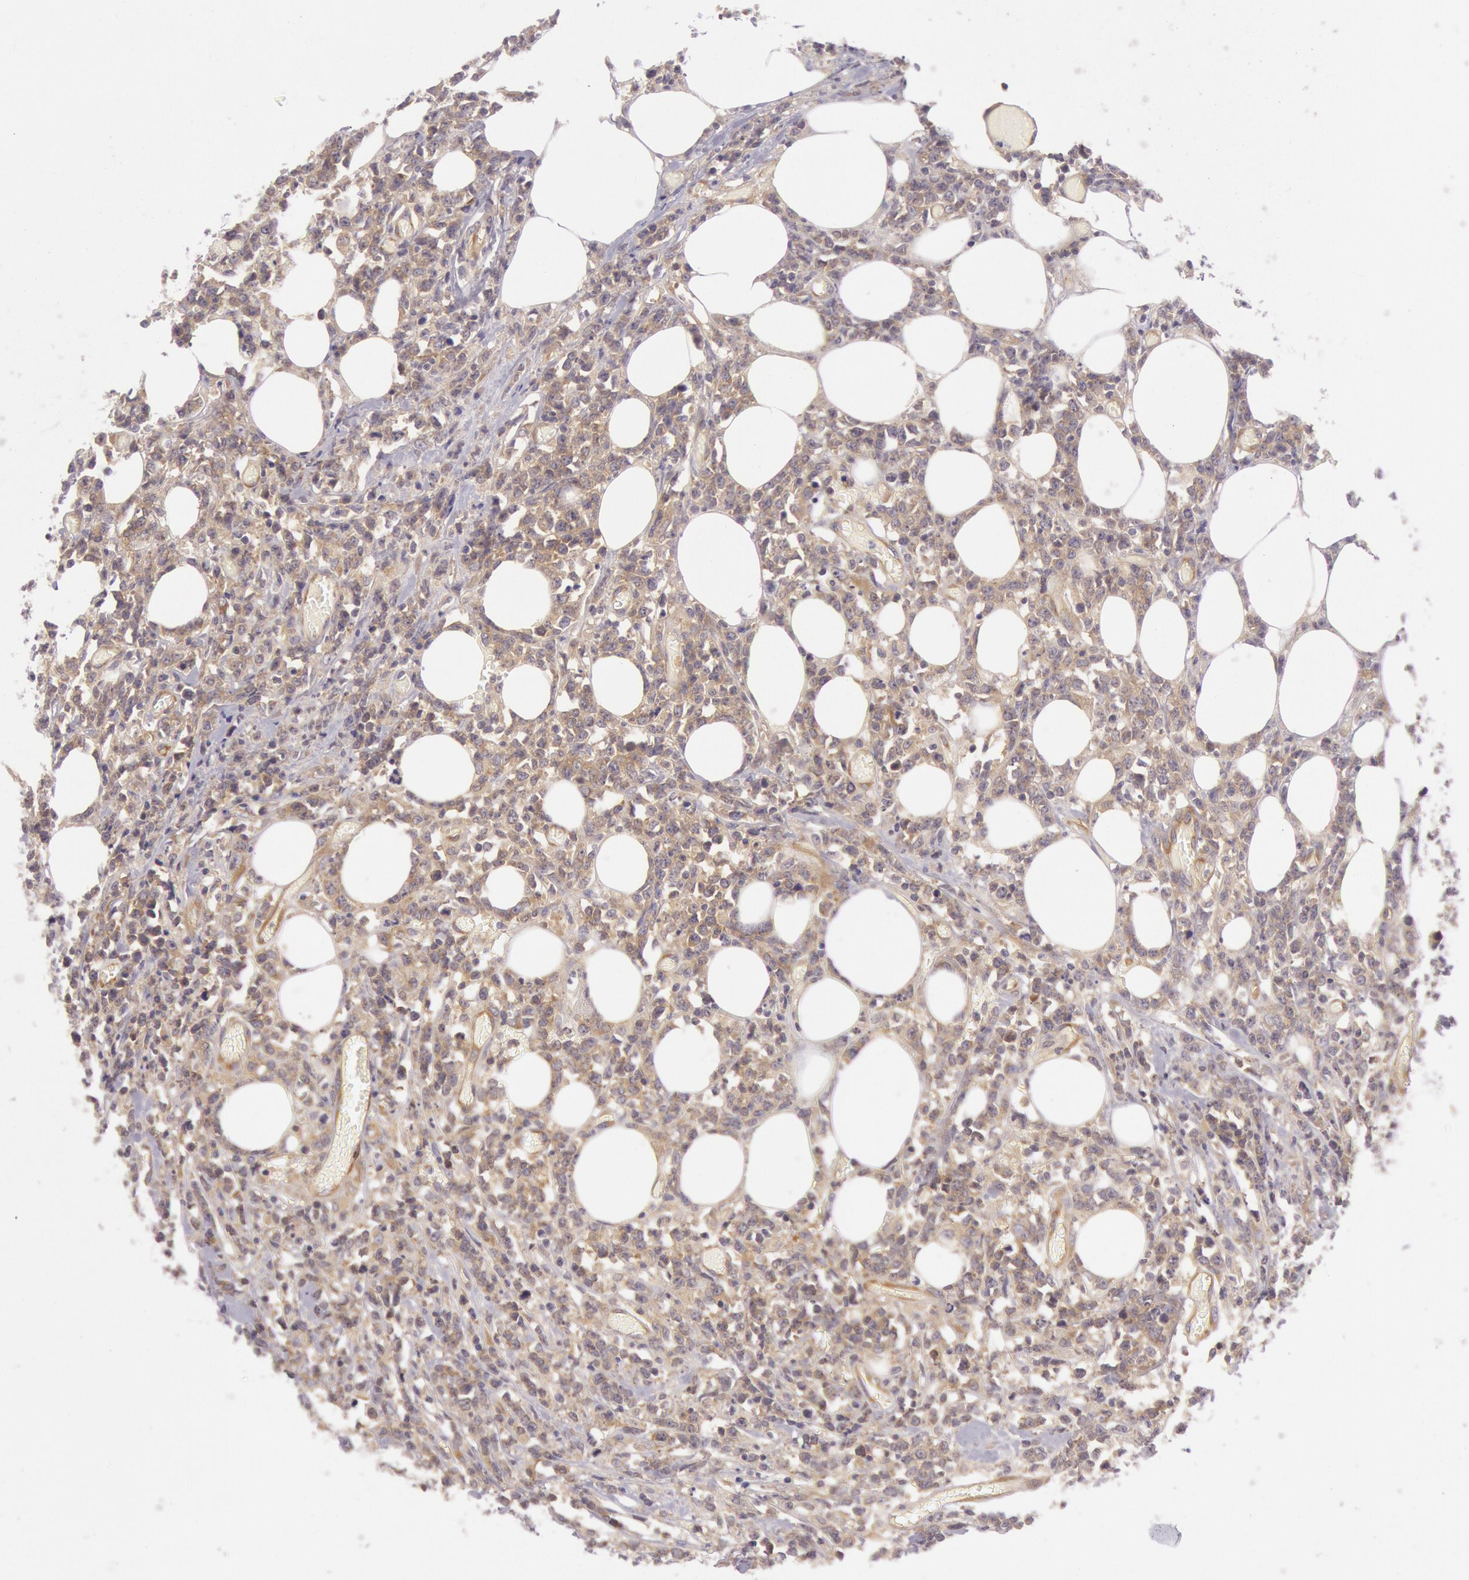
{"staining": {"intensity": "weak", "quantity": ">75%", "location": "cytoplasmic/membranous"}, "tissue": "lymphoma", "cell_type": "Tumor cells", "image_type": "cancer", "snomed": [{"axis": "morphology", "description": "Malignant lymphoma, non-Hodgkin's type, High grade"}, {"axis": "topography", "description": "Colon"}], "caption": "A brown stain highlights weak cytoplasmic/membranous expression of a protein in lymphoma tumor cells.", "gene": "CHUK", "patient": {"sex": "male", "age": 82}}